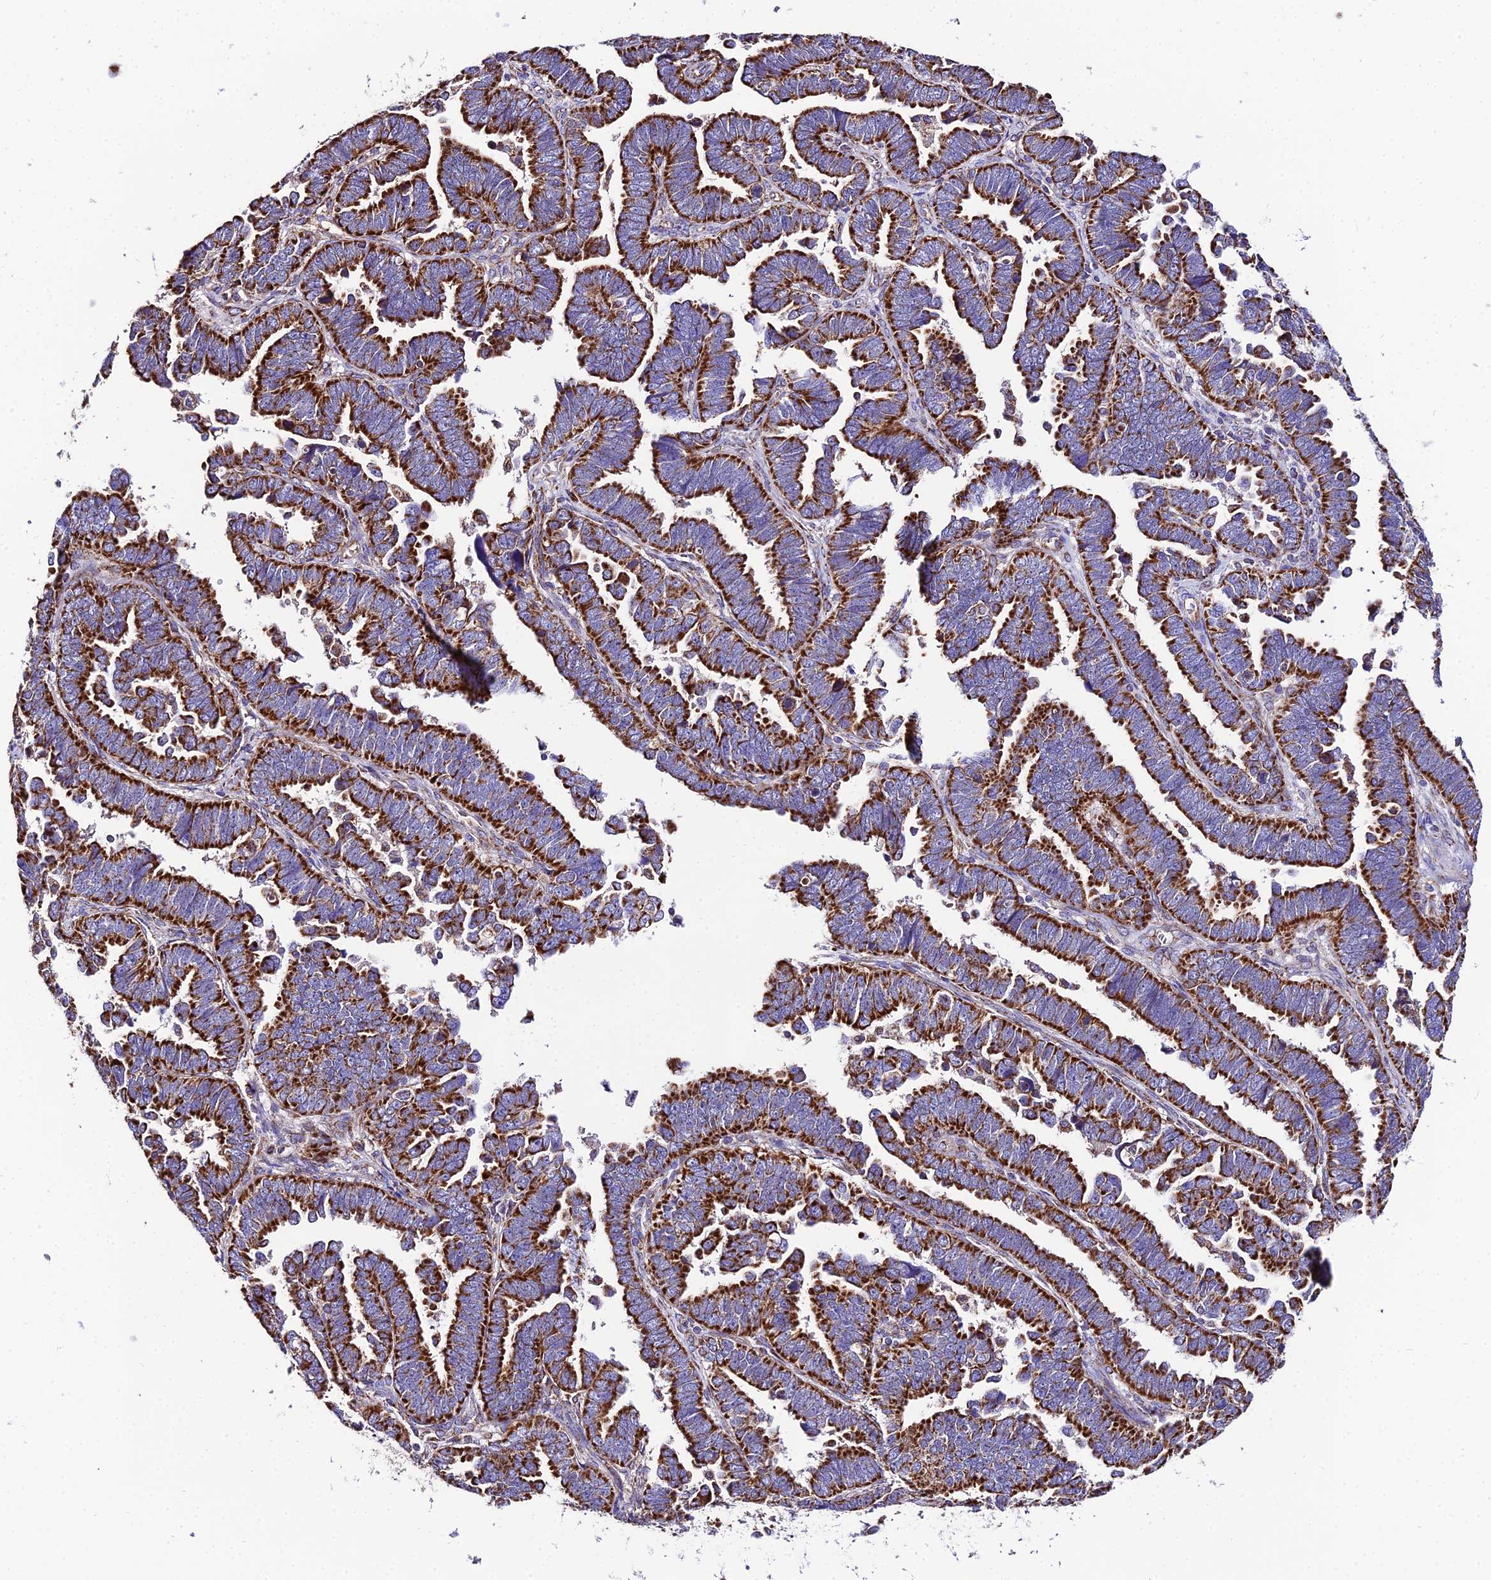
{"staining": {"intensity": "strong", "quantity": ">75%", "location": "cytoplasmic/membranous"}, "tissue": "endometrial cancer", "cell_type": "Tumor cells", "image_type": "cancer", "snomed": [{"axis": "morphology", "description": "Adenocarcinoma, NOS"}, {"axis": "topography", "description": "Endometrium"}], "caption": "A photomicrograph showing strong cytoplasmic/membranous staining in about >75% of tumor cells in endometrial cancer (adenocarcinoma), as visualized by brown immunohistochemical staining.", "gene": "OCIAD1", "patient": {"sex": "female", "age": 75}}